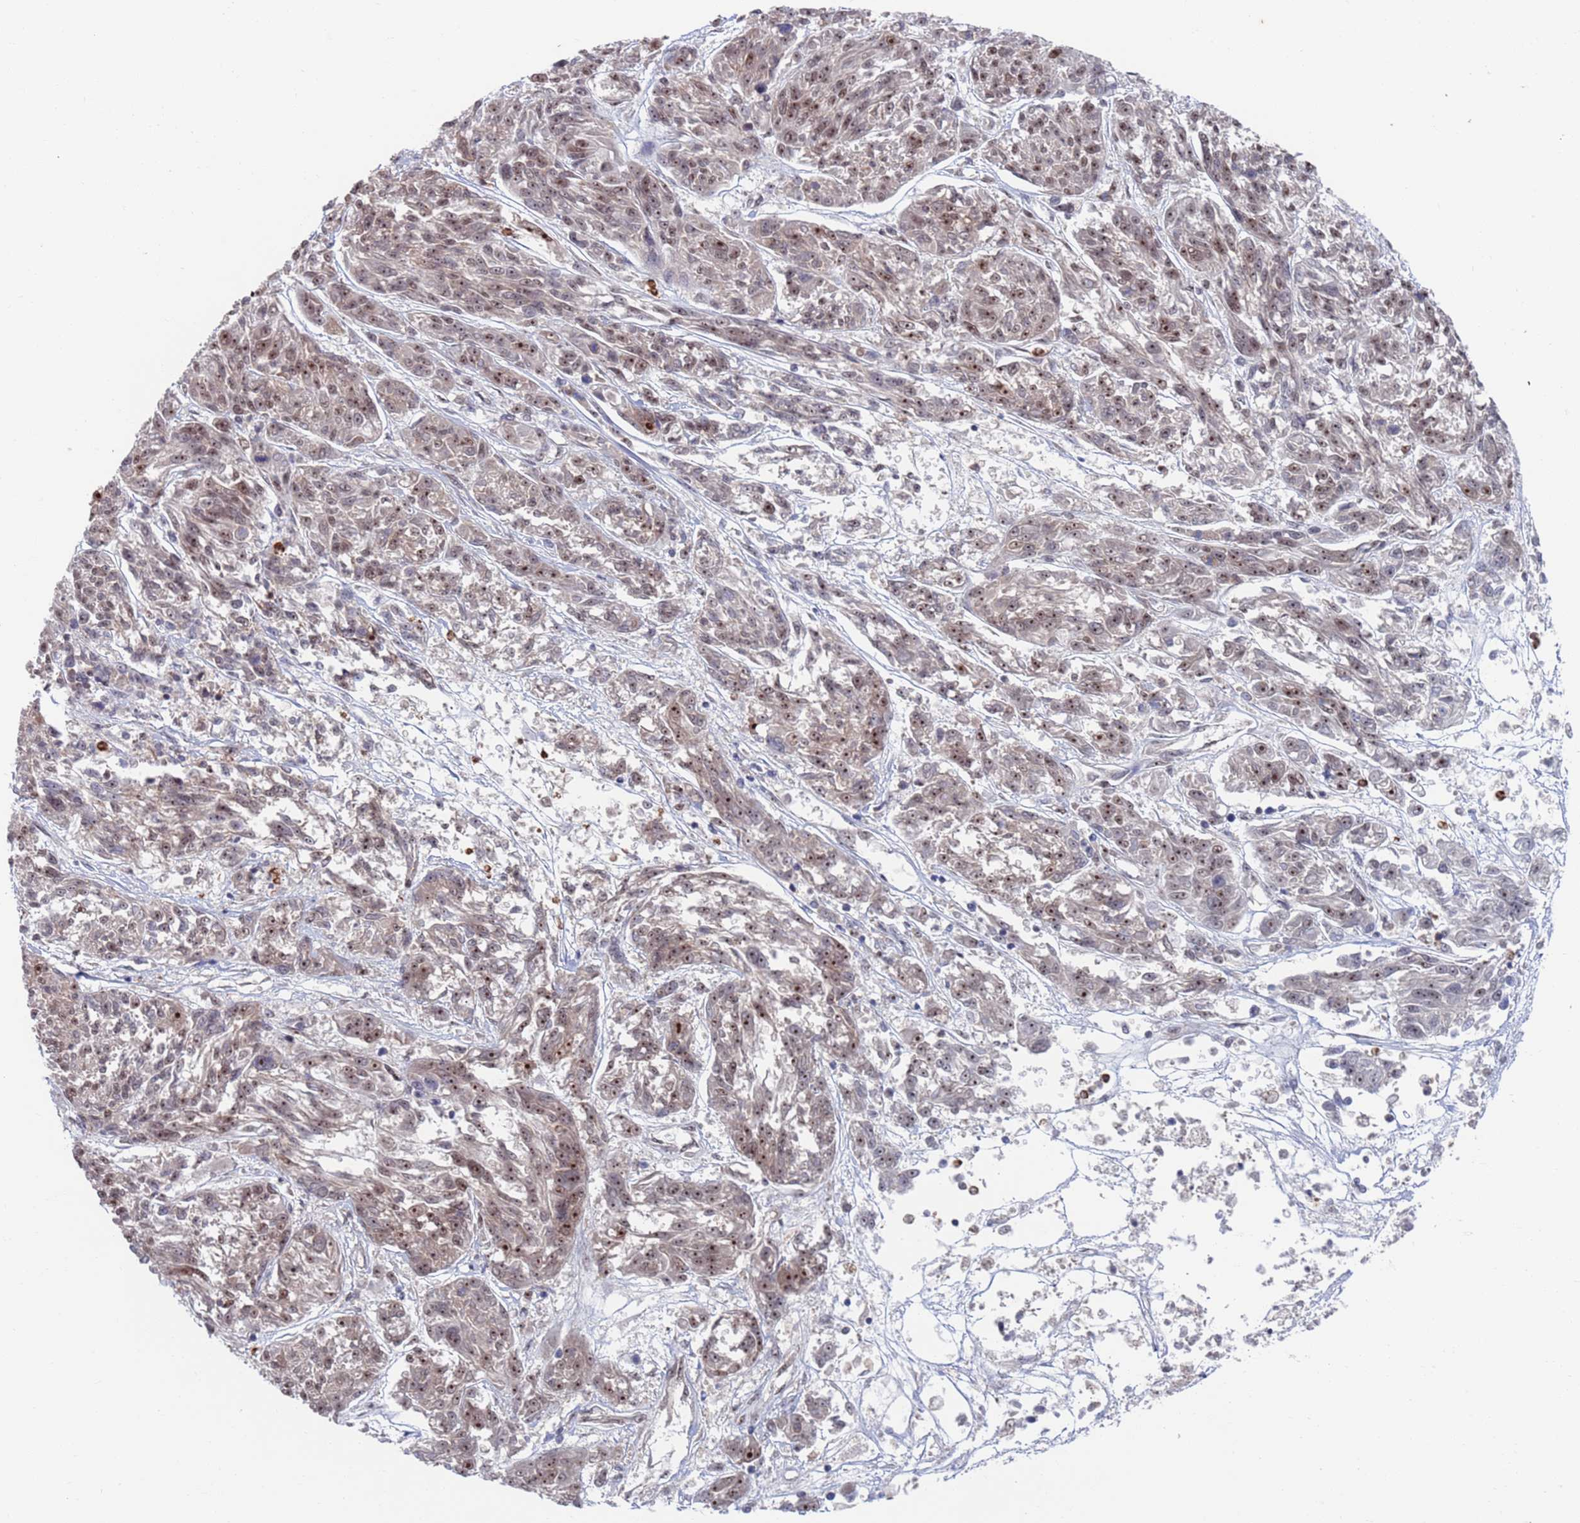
{"staining": {"intensity": "weak", "quantity": ">75%", "location": "nuclear"}, "tissue": "melanoma", "cell_type": "Tumor cells", "image_type": "cancer", "snomed": [{"axis": "morphology", "description": "Malignant melanoma, NOS"}, {"axis": "topography", "description": "Skin"}], "caption": "Malignant melanoma stained with a brown dye demonstrates weak nuclear positive positivity in approximately >75% of tumor cells.", "gene": "RPP25", "patient": {"sex": "male", "age": 53}}